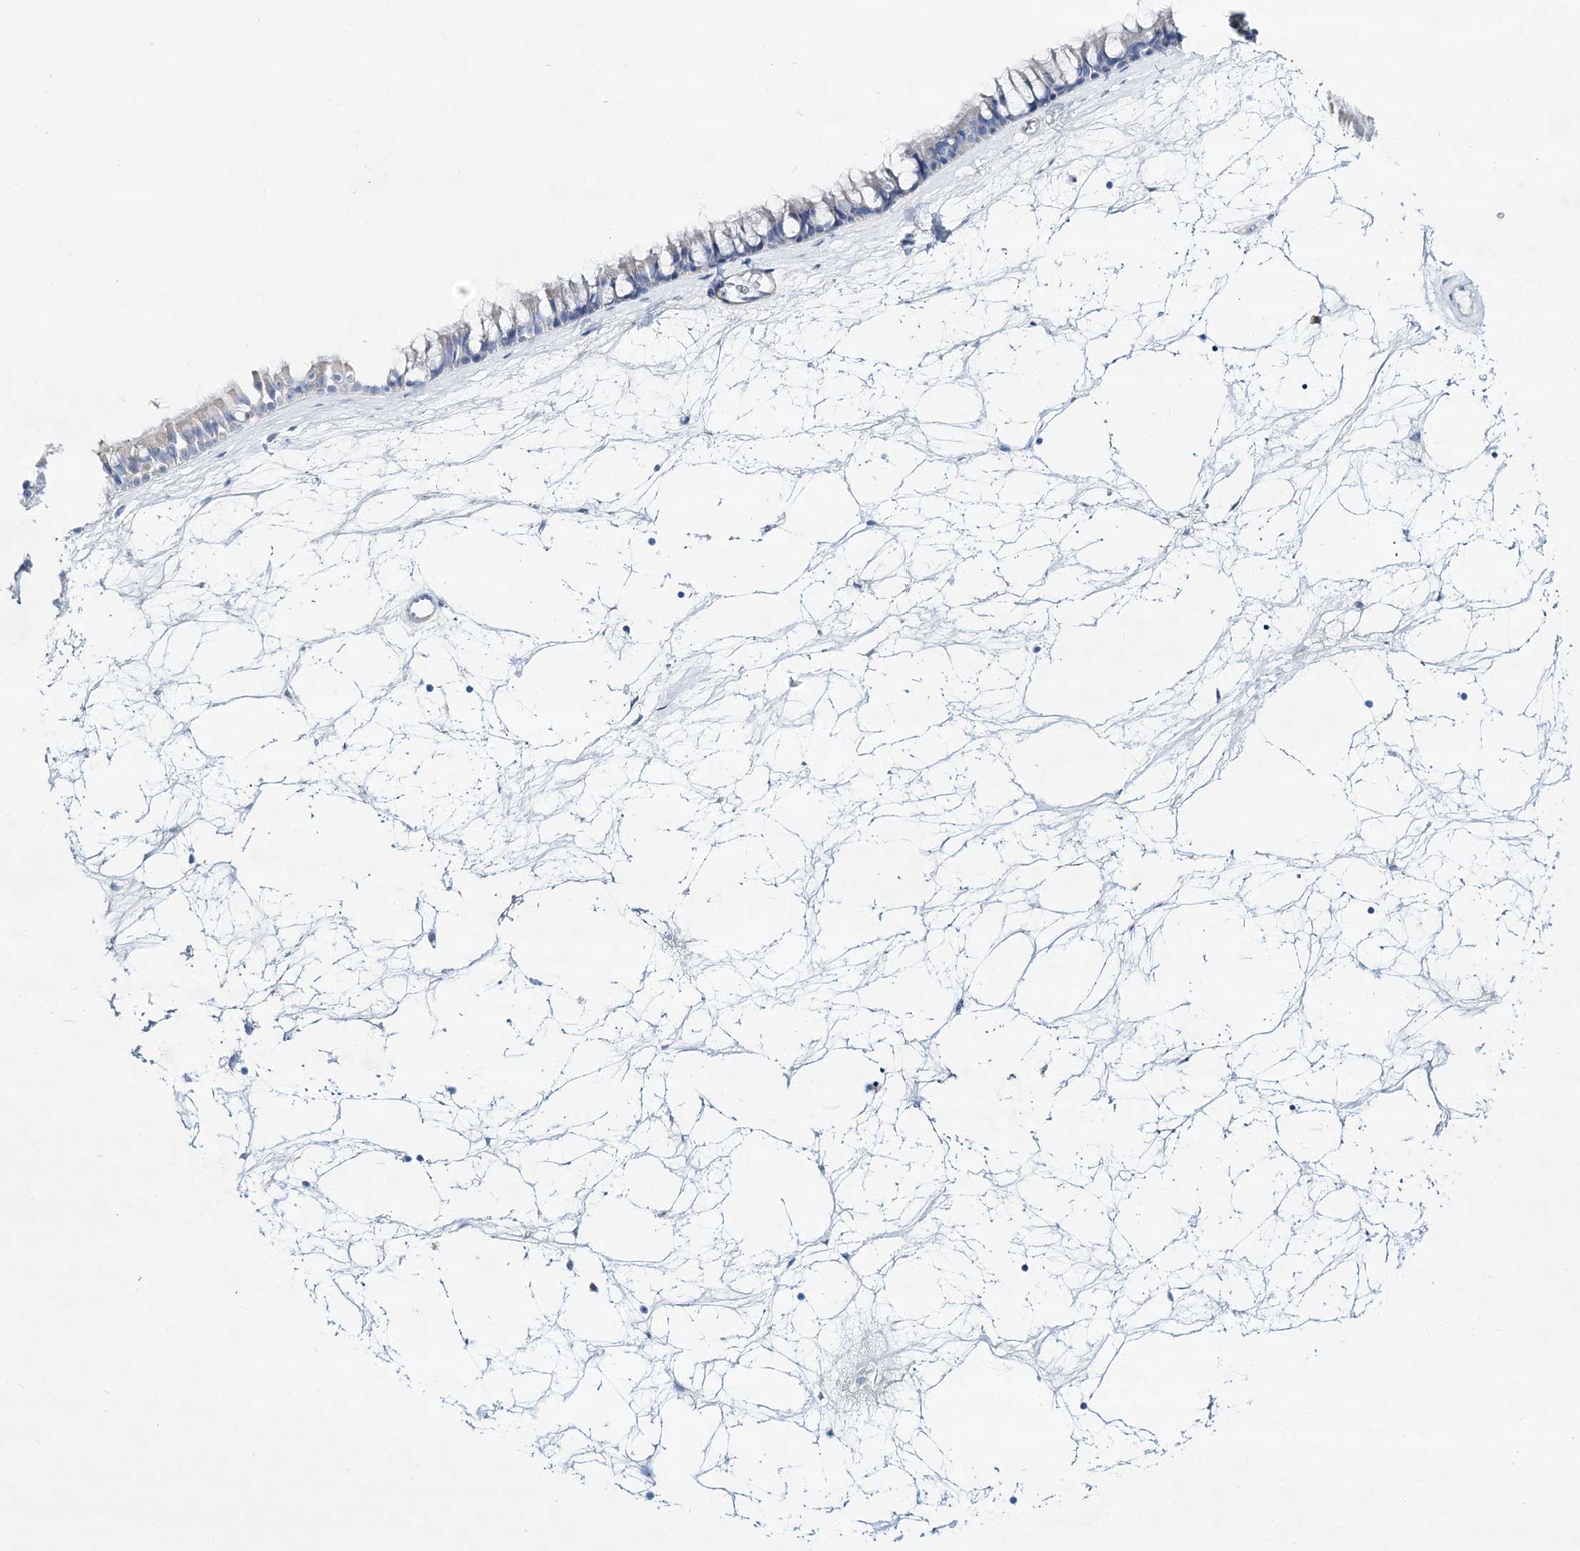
{"staining": {"intensity": "weak", "quantity": "<25%", "location": "cytoplasmic/membranous"}, "tissue": "nasopharynx", "cell_type": "Respiratory epithelial cells", "image_type": "normal", "snomed": [{"axis": "morphology", "description": "Normal tissue, NOS"}, {"axis": "topography", "description": "Nasopharynx"}], "caption": "Human nasopharynx stained for a protein using immunohistochemistry (IHC) demonstrates no positivity in respiratory epithelial cells.", "gene": "ADGRL1", "patient": {"sex": "male", "age": 64}}